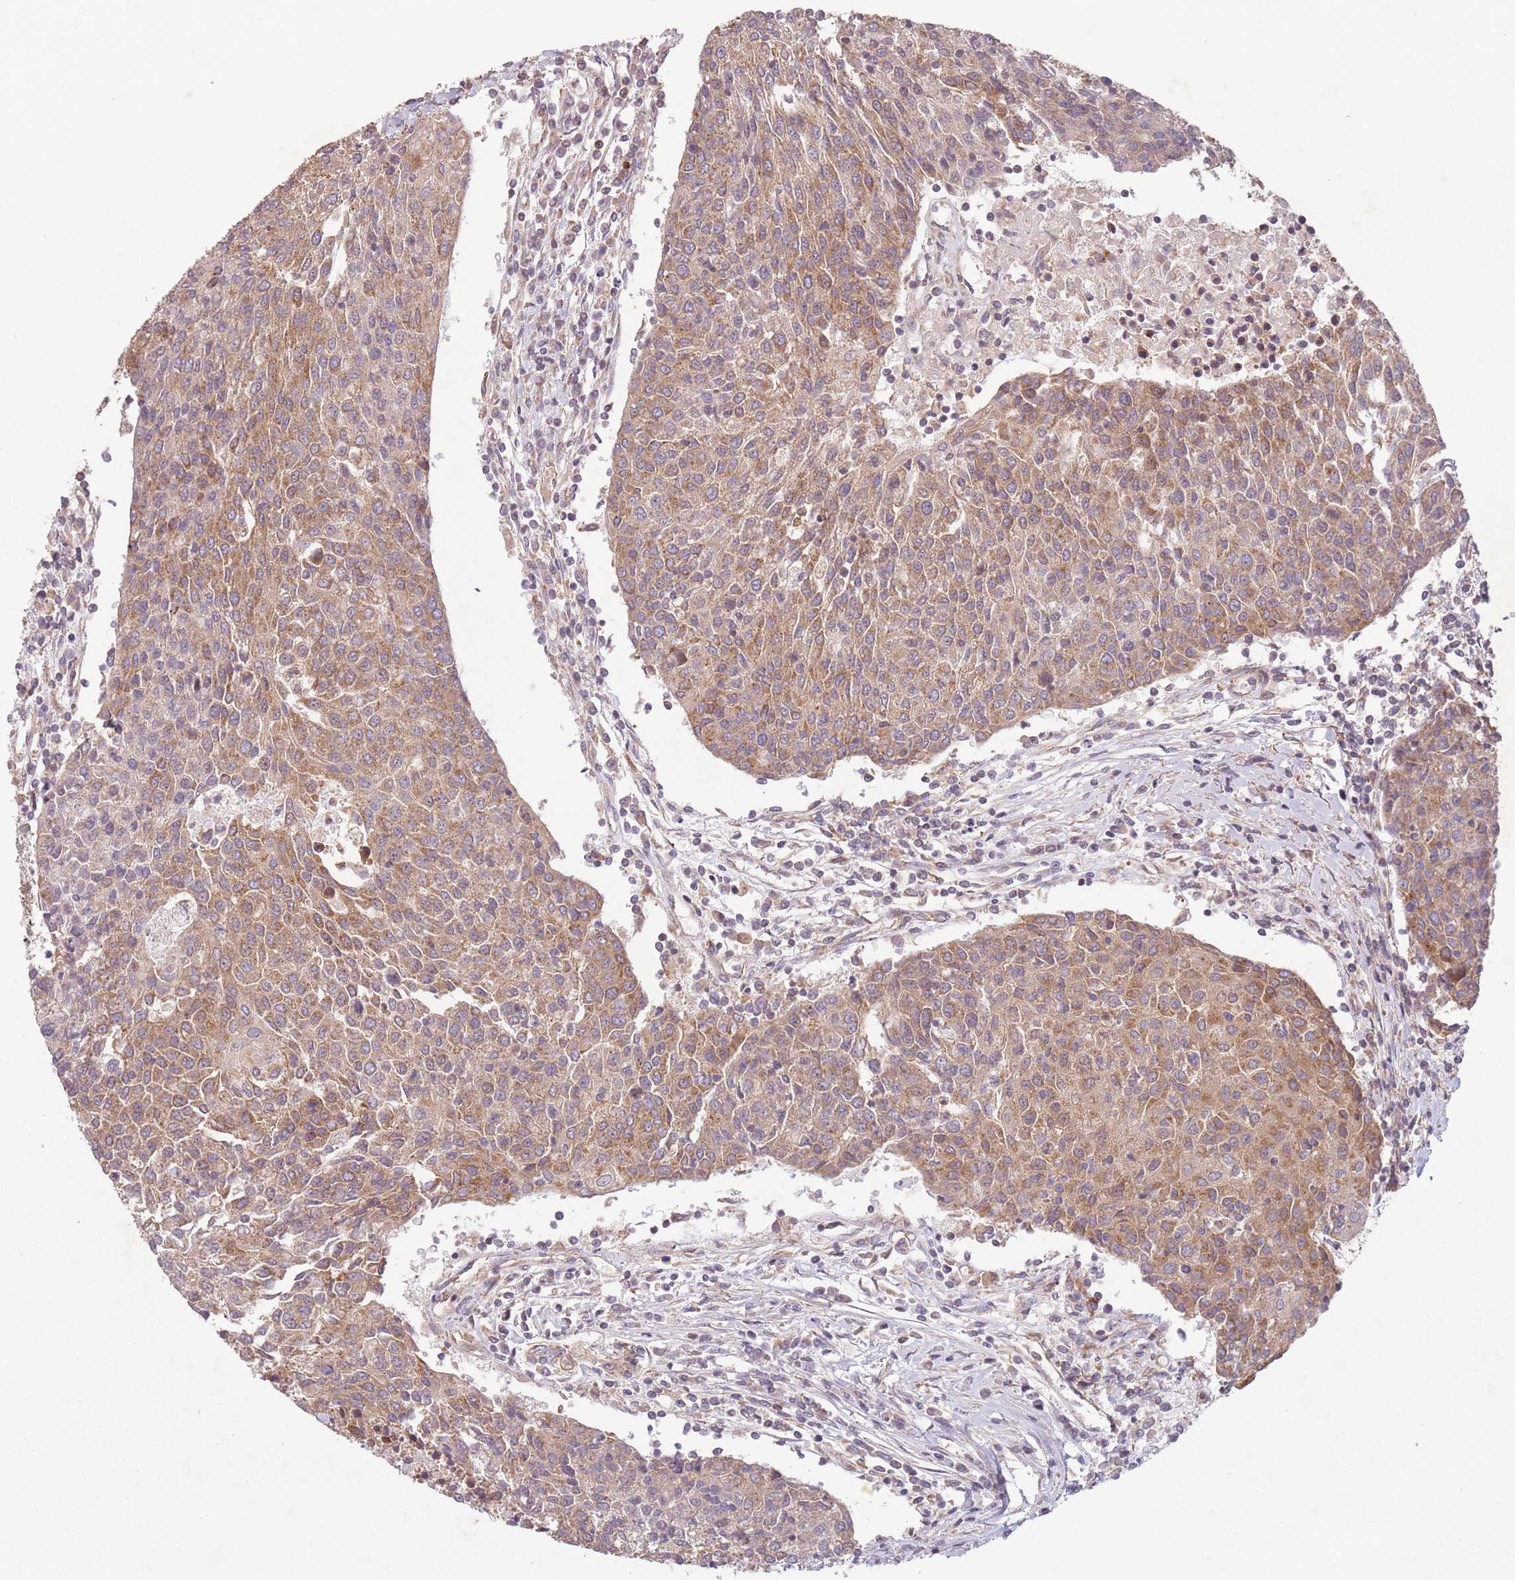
{"staining": {"intensity": "moderate", "quantity": ">75%", "location": "cytoplasmic/membranous"}, "tissue": "urothelial cancer", "cell_type": "Tumor cells", "image_type": "cancer", "snomed": [{"axis": "morphology", "description": "Urothelial carcinoma, High grade"}, {"axis": "topography", "description": "Urinary bladder"}], "caption": "Immunohistochemistry (IHC) micrograph of urothelial carcinoma (high-grade) stained for a protein (brown), which reveals medium levels of moderate cytoplasmic/membranous expression in about >75% of tumor cells.", "gene": "WASHC2A", "patient": {"sex": "female", "age": 85}}